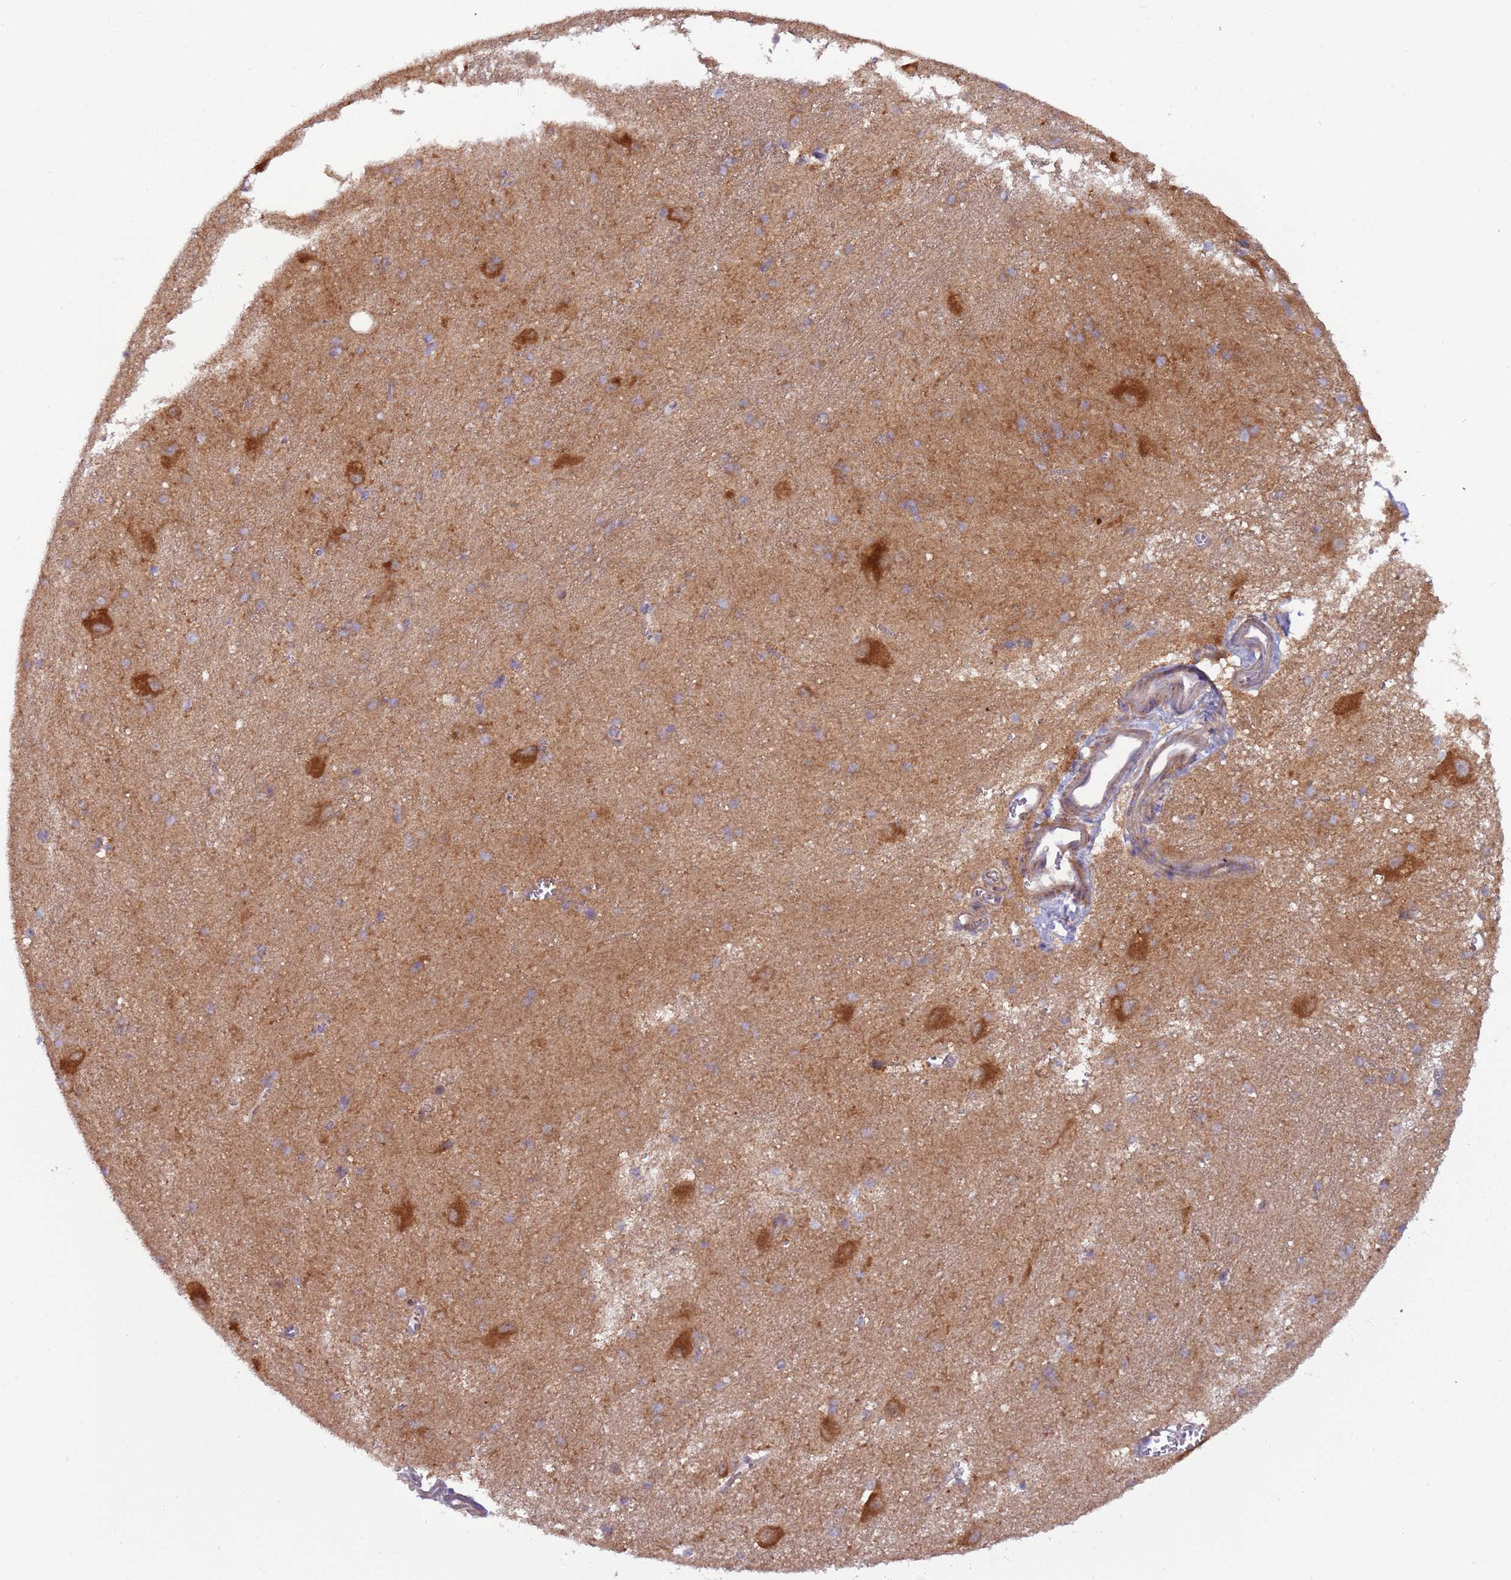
{"staining": {"intensity": "moderate", "quantity": "<25%", "location": "cytoplasmic/membranous"}, "tissue": "caudate", "cell_type": "Glial cells", "image_type": "normal", "snomed": [{"axis": "morphology", "description": "Normal tissue, NOS"}, {"axis": "topography", "description": "Lateral ventricle wall"}], "caption": "Immunohistochemical staining of benign human caudate demonstrates moderate cytoplasmic/membranous protein staining in about <25% of glial cells. The staining is performed using DAB (3,3'-diaminobenzidine) brown chromogen to label protein expression. The nuclei are counter-stained blue using hematoxylin.", "gene": "UQCRQ", "patient": {"sex": "male", "age": 37}}